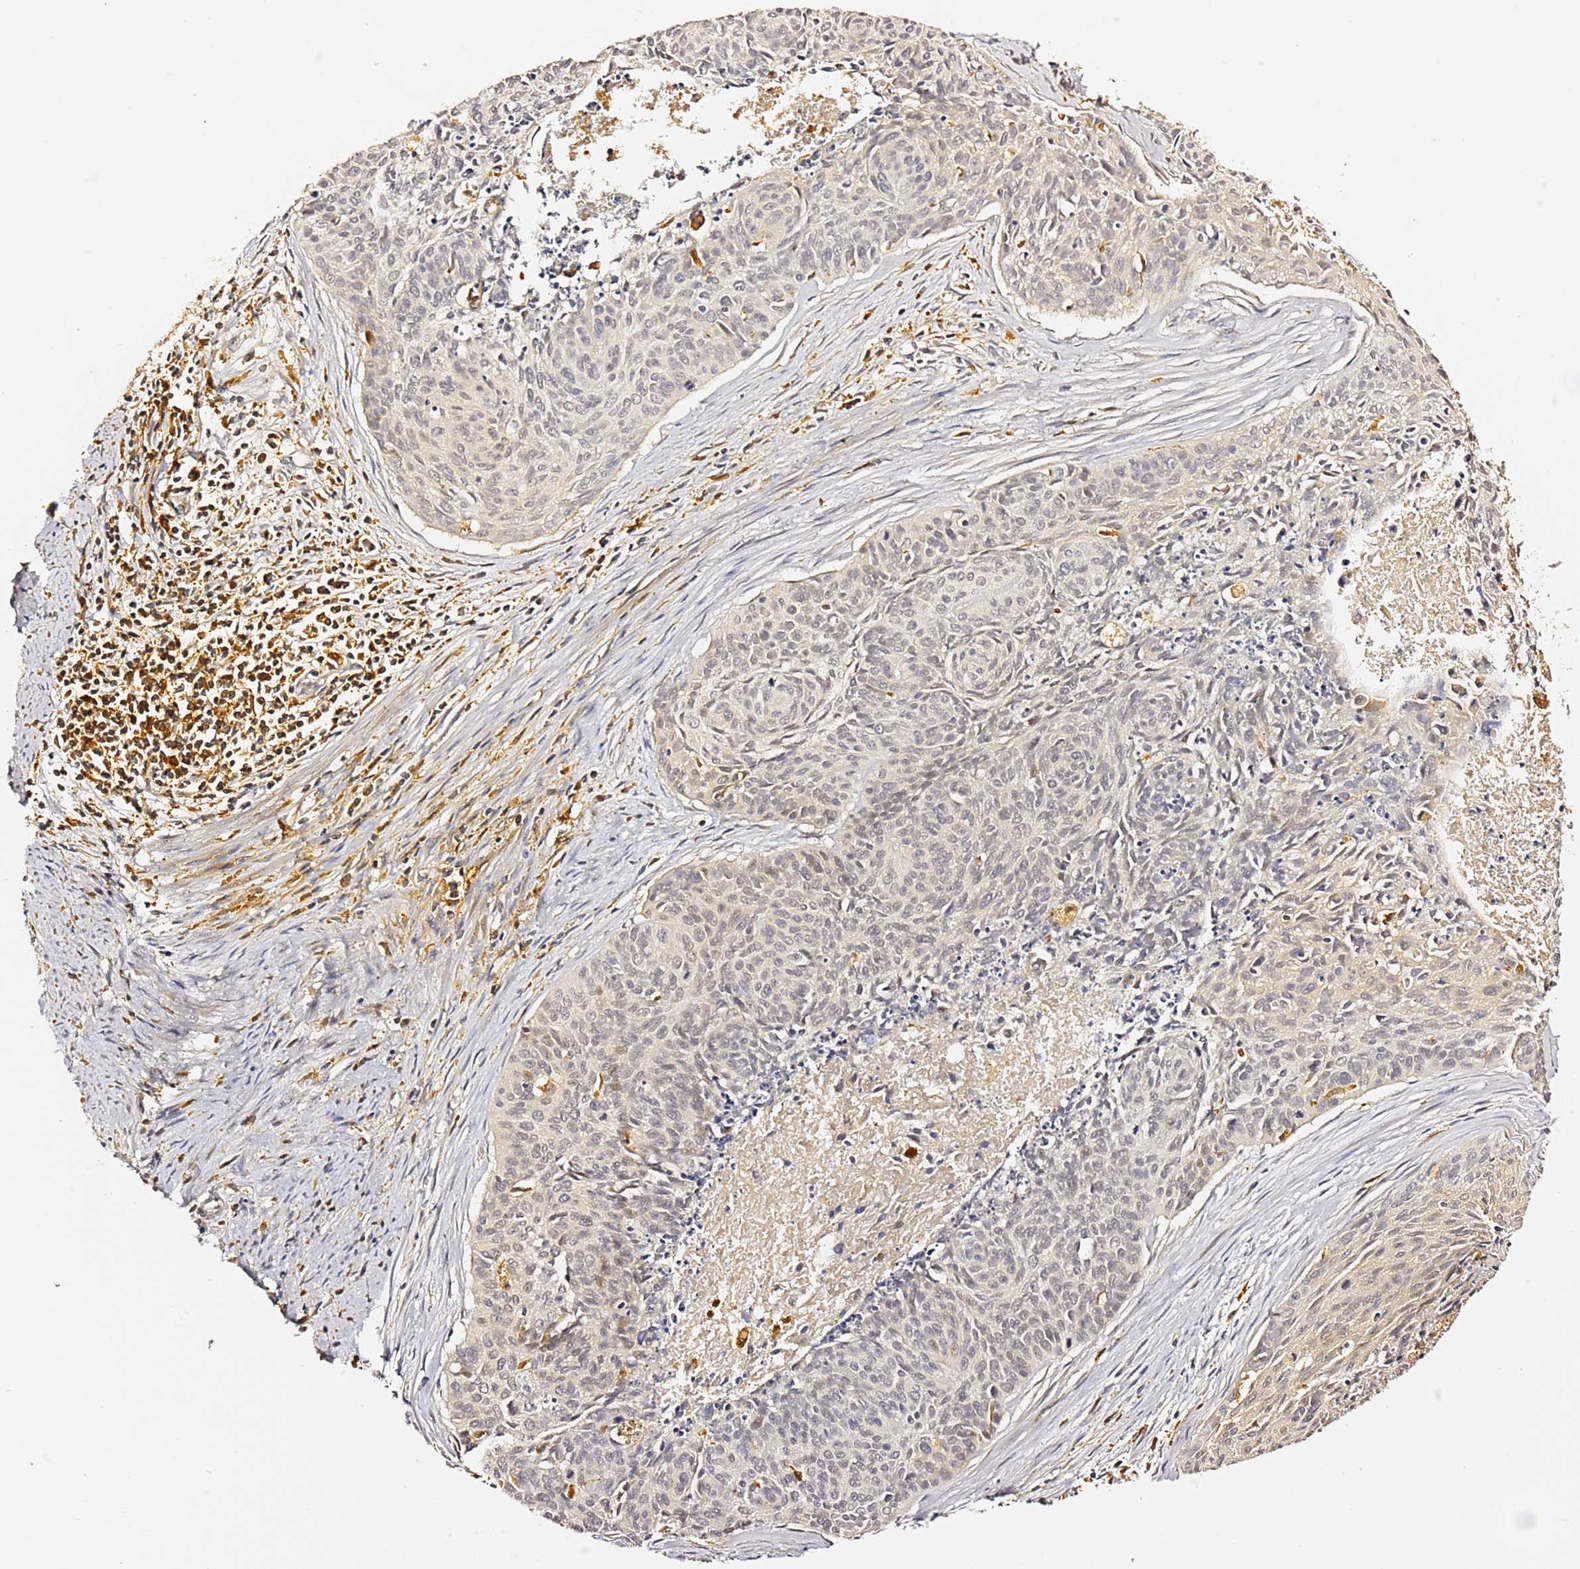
{"staining": {"intensity": "weak", "quantity": "25%-75%", "location": "cytoplasmic/membranous,nuclear"}, "tissue": "cervical cancer", "cell_type": "Tumor cells", "image_type": "cancer", "snomed": [{"axis": "morphology", "description": "Squamous cell carcinoma, NOS"}, {"axis": "topography", "description": "Cervix"}], "caption": "A micrograph of human squamous cell carcinoma (cervical) stained for a protein demonstrates weak cytoplasmic/membranous and nuclear brown staining in tumor cells.", "gene": "IL4I1", "patient": {"sex": "female", "age": 55}}